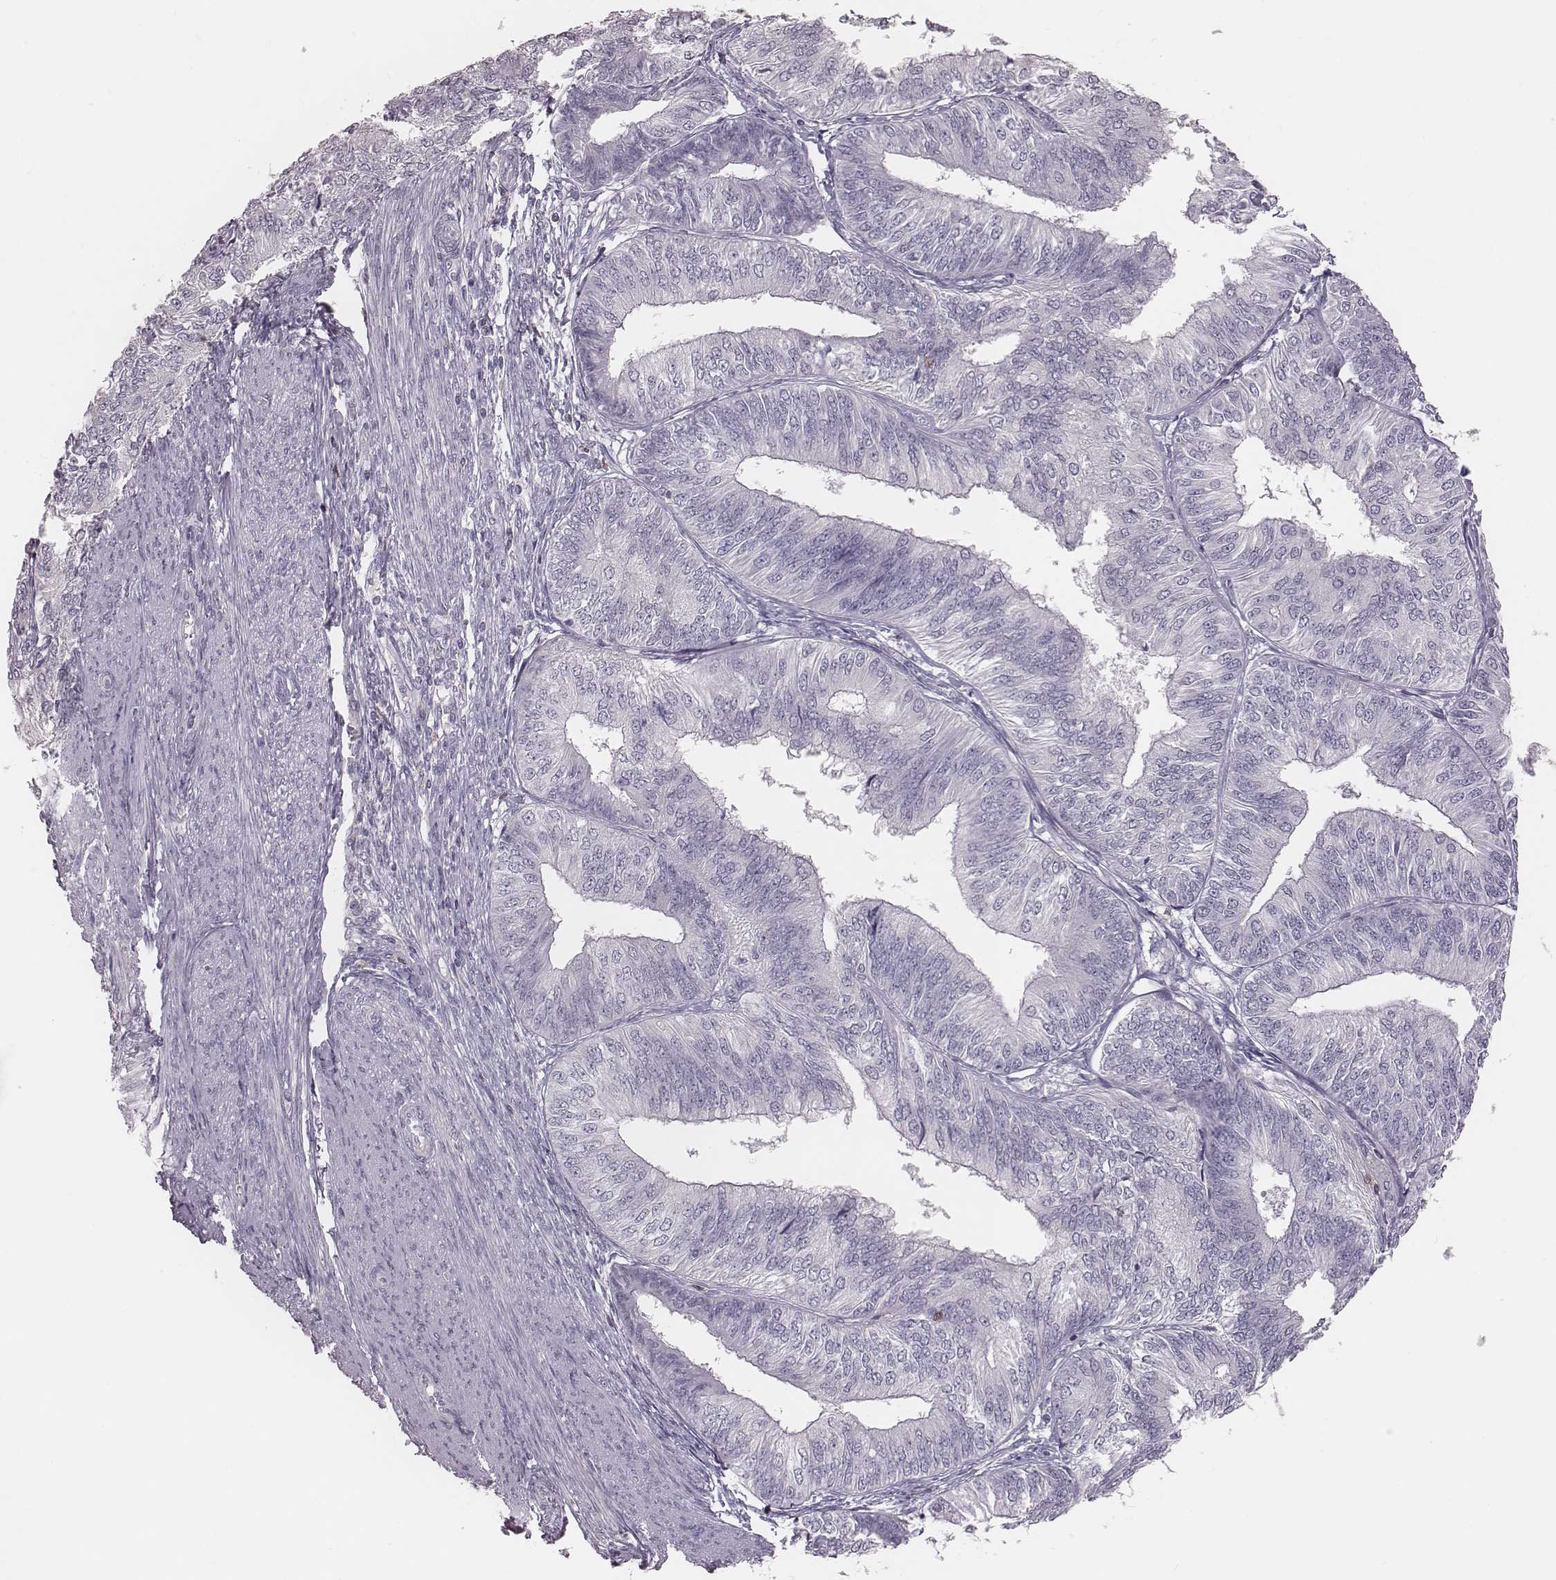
{"staining": {"intensity": "negative", "quantity": "none", "location": "none"}, "tissue": "endometrial cancer", "cell_type": "Tumor cells", "image_type": "cancer", "snomed": [{"axis": "morphology", "description": "Adenocarcinoma, NOS"}, {"axis": "topography", "description": "Endometrium"}], "caption": "DAB immunohistochemical staining of human endometrial adenocarcinoma shows no significant positivity in tumor cells.", "gene": "PDCD1", "patient": {"sex": "female", "age": 58}}